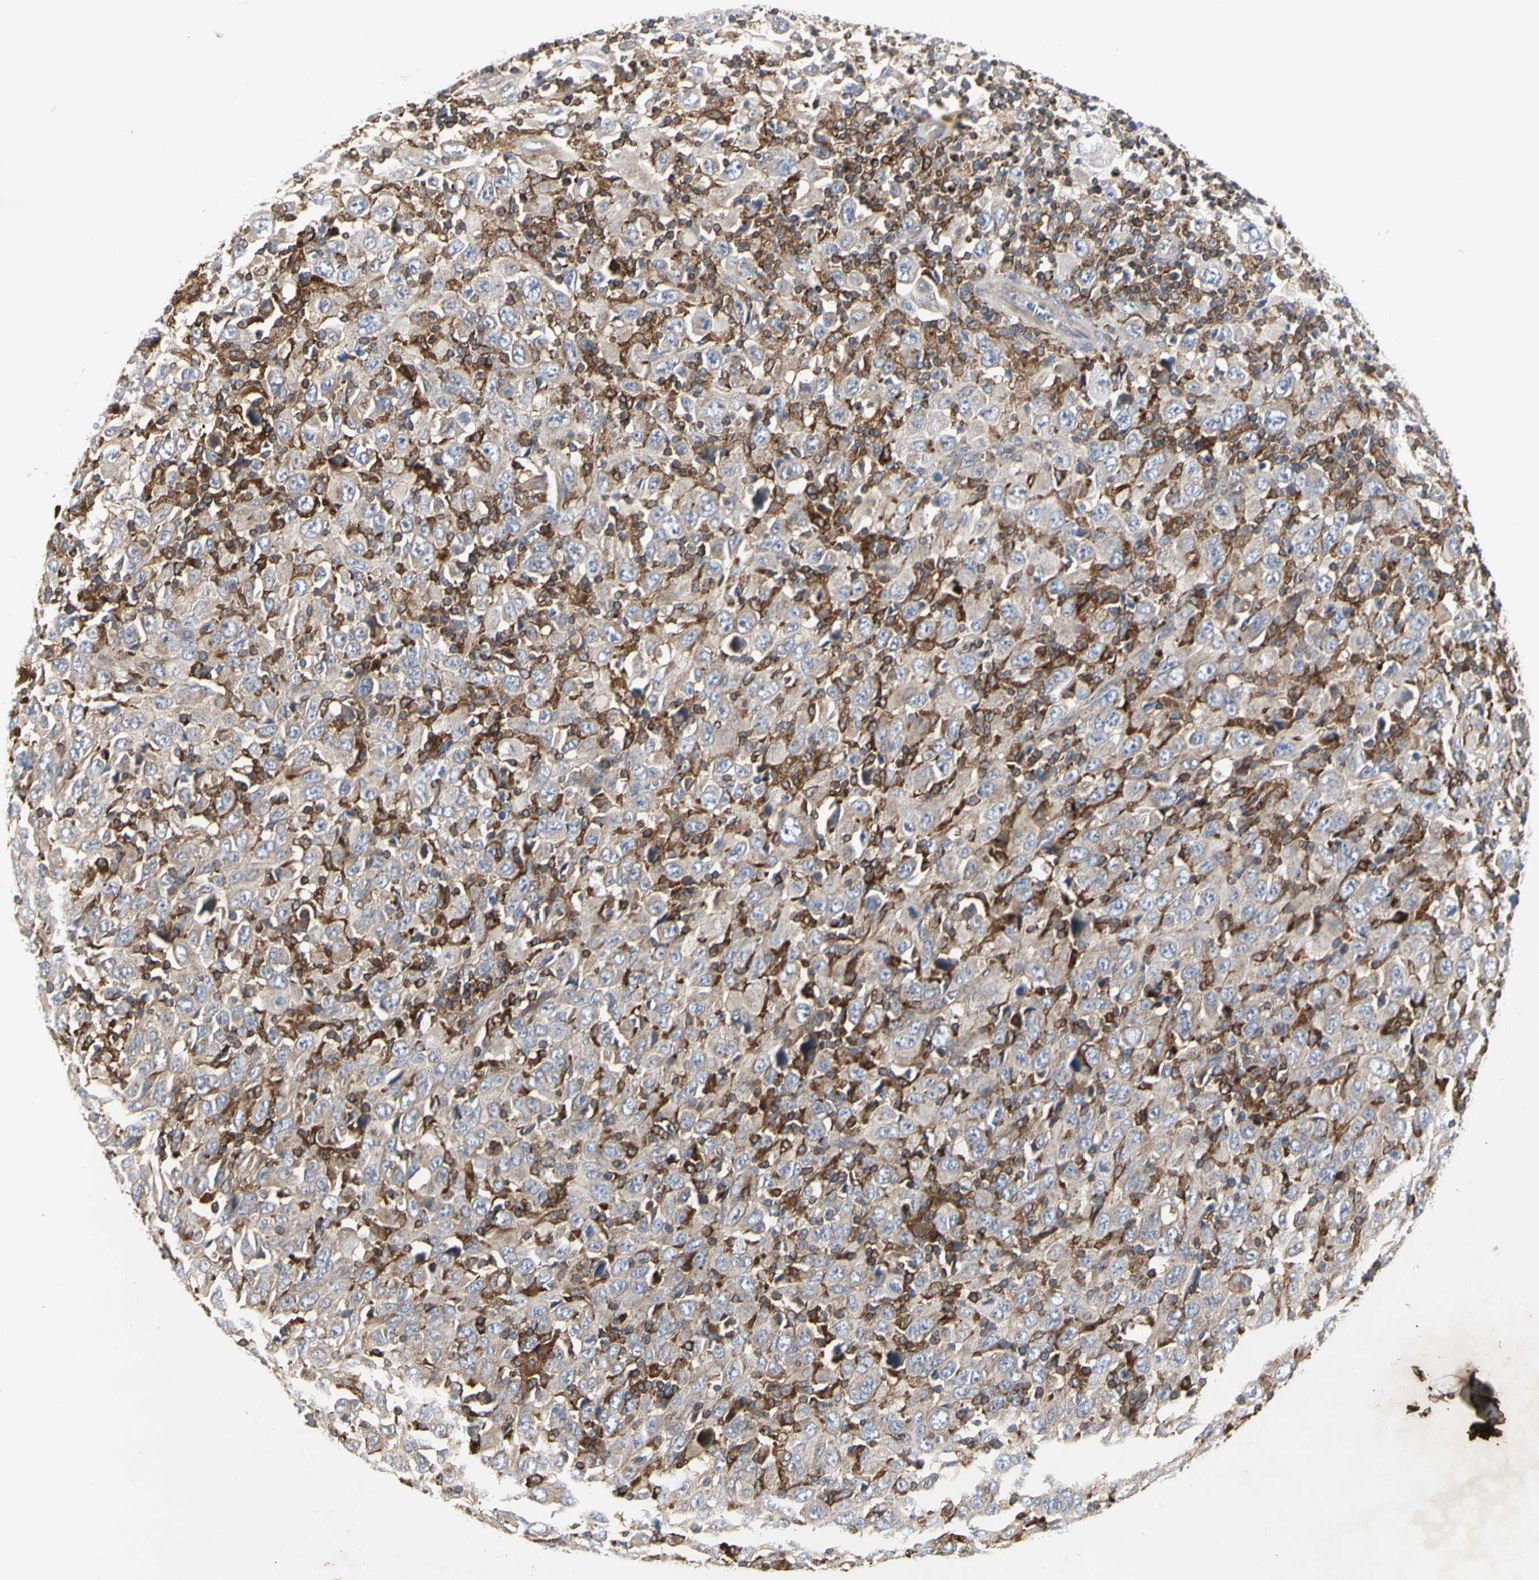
{"staining": {"intensity": "weak", "quantity": ">75%", "location": "cytoplasmic/membranous"}, "tissue": "melanoma", "cell_type": "Tumor cells", "image_type": "cancer", "snomed": [{"axis": "morphology", "description": "Malignant melanoma, Metastatic site"}, {"axis": "topography", "description": "Skin"}], "caption": "Malignant melanoma (metastatic site) was stained to show a protein in brown. There is low levels of weak cytoplasmic/membranous expression in about >75% of tumor cells.", "gene": "NAPG", "patient": {"sex": "female", "age": 56}}